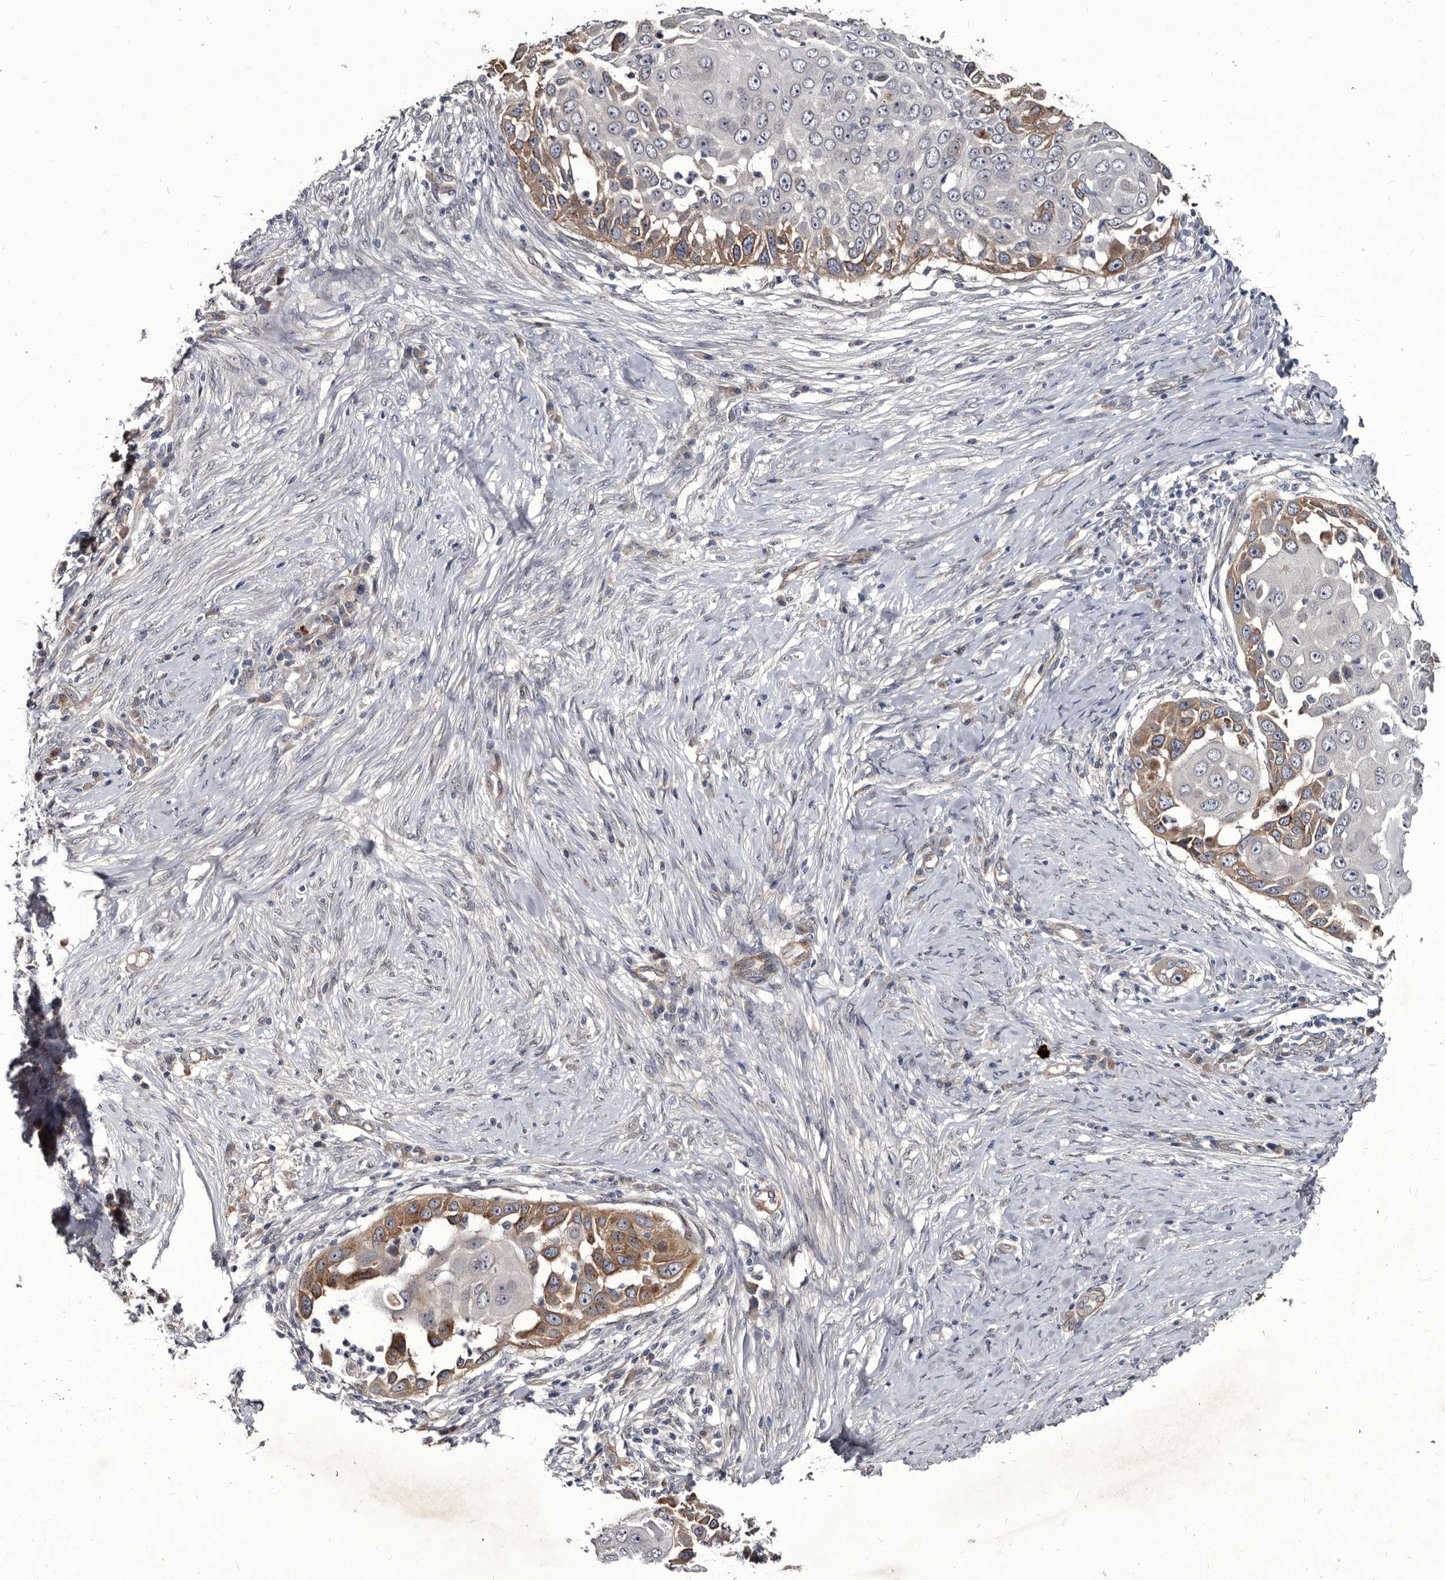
{"staining": {"intensity": "moderate", "quantity": "25%-75%", "location": "cytoplasmic/membranous"}, "tissue": "skin cancer", "cell_type": "Tumor cells", "image_type": "cancer", "snomed": [{"axis": "morphology", "description": "Squamous cell carcinoma, NOS"}, {"axis": "topography", "description": "Skin"}], "caption": "DAB immunohistochemical staining of skin cancer reveals moderate cytoplasmic/membranous protein staining in about 25%-75% of tumor cells.", "gene": "PROM1", "patient": {"sex": "female", "age": 44}}